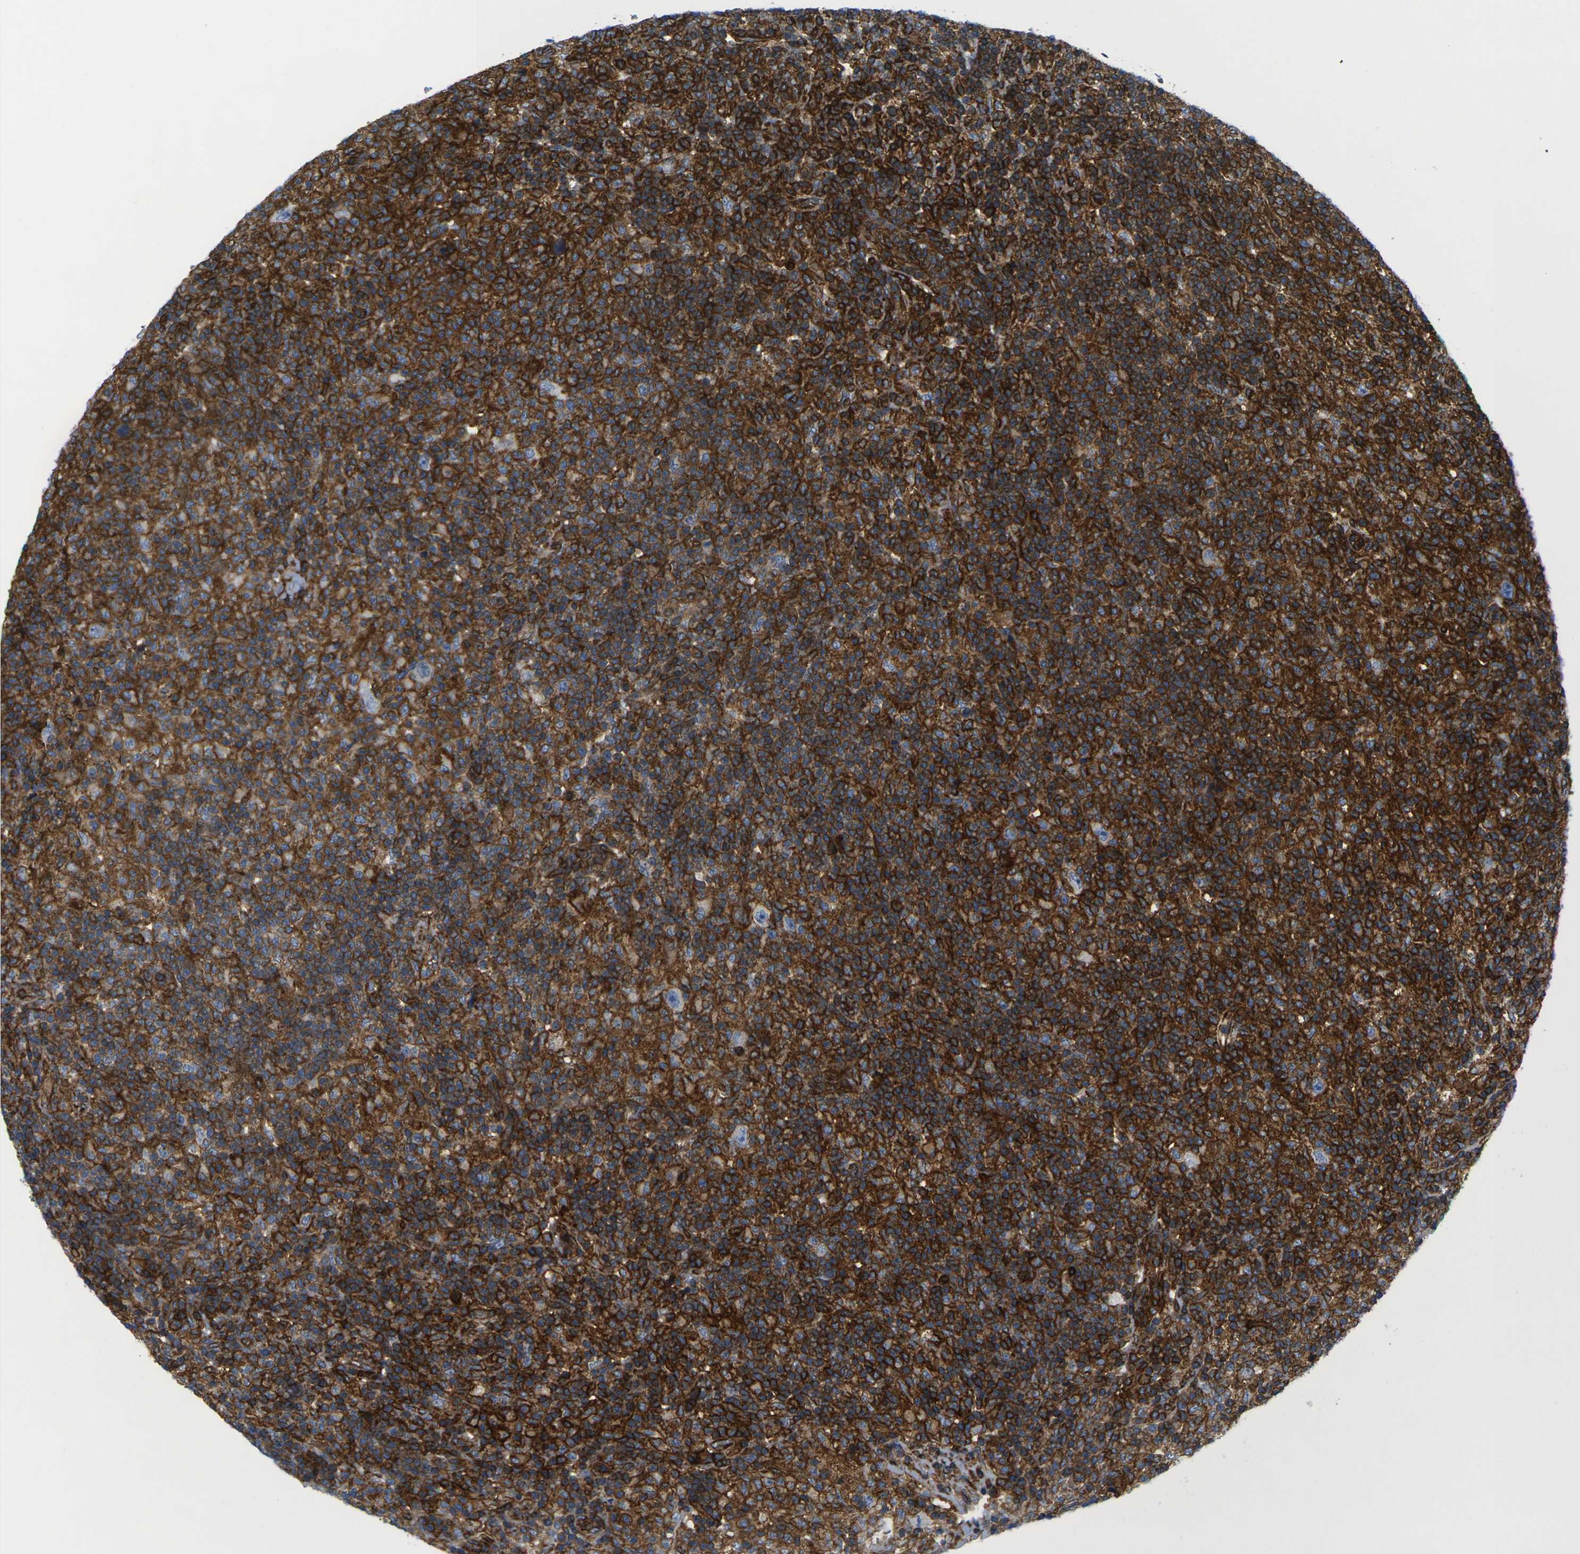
{"staining": {"intensity": "negative", "quantity": "none", "location": "none"}, "tissue": "lymphoma", "cell_type": "Tumor cells", "image_type": "cancer", "snomed": [{"axis": "morphology", "description": "Hodgkin's disease, NOS"}, {"axis": "topography", "description": "Lymph node"}], "caption": "This is an immunohistochemistry (IHC) photomicrograph of lymphoma. There is no expression in tumor cells.", "gene": "IQGAP1", "patient": {"sex": "male", "age": 70}}